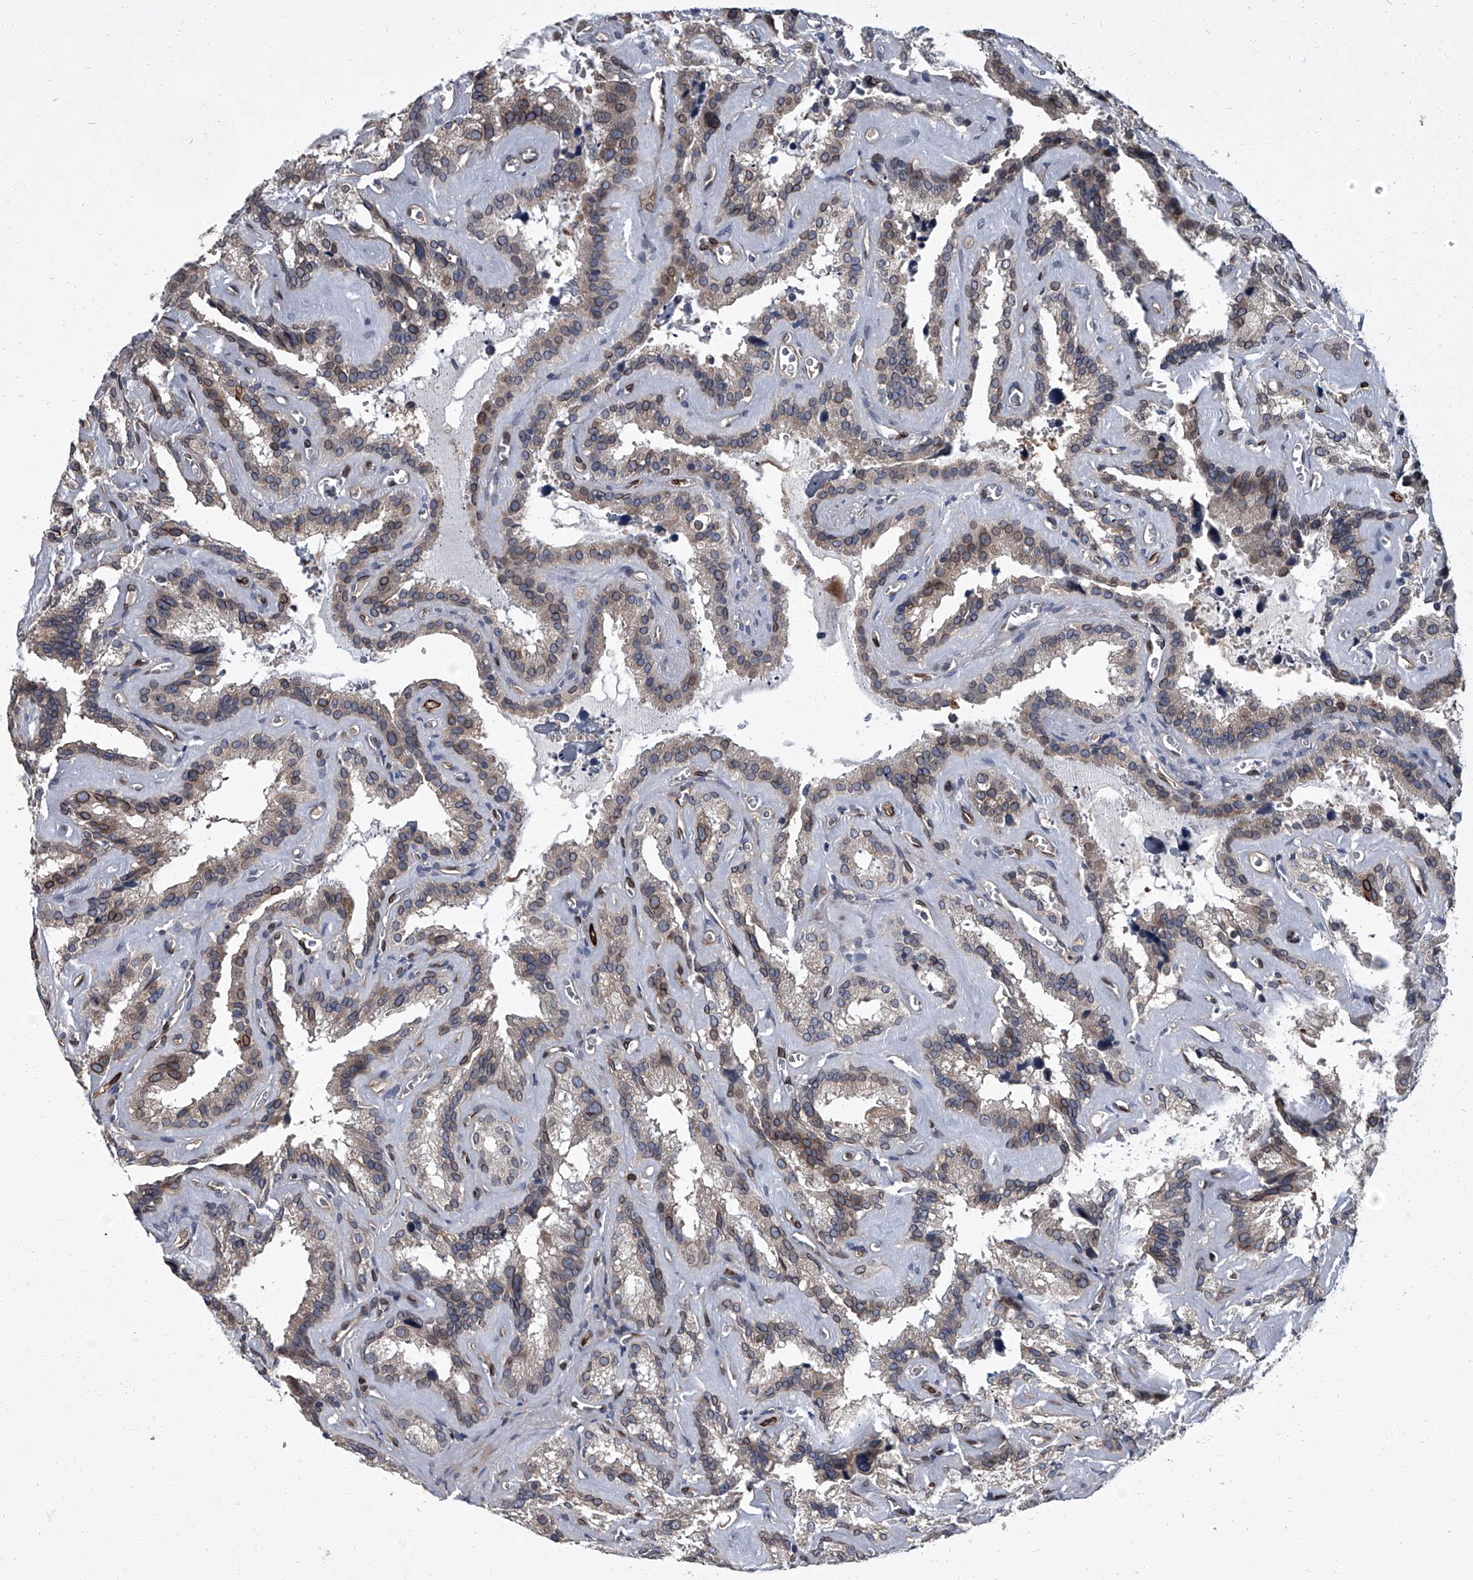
{"staining": {"intensity": "moderate", "quantity": "25%-75%", "location": "cytoplasmic/membranous,nuclear"}, "tissue": "seminal vesicle", "cell_type": "Glandular cells", "image_type": "normal", "snomed": [{"axis": "morphology", "description": "Normal tissue, NOS"}, {"axis": "topography", "description": "Prostate"}, {"axis": "topography", "description": "Seminal veicle"}], "caption": "IHC image of unremarkable seminal vesicle: seminal vesicle stained using IHC exhibits medium levels of moderate protein expression localized specifically in the cytoplasmic/membranous,nuclear of glandular cells, appearing as a cytoplasmic/membranous,nuclear brown color.", "gene": "LRRC8C", "patient": {"sex": "male", "age": 59}}